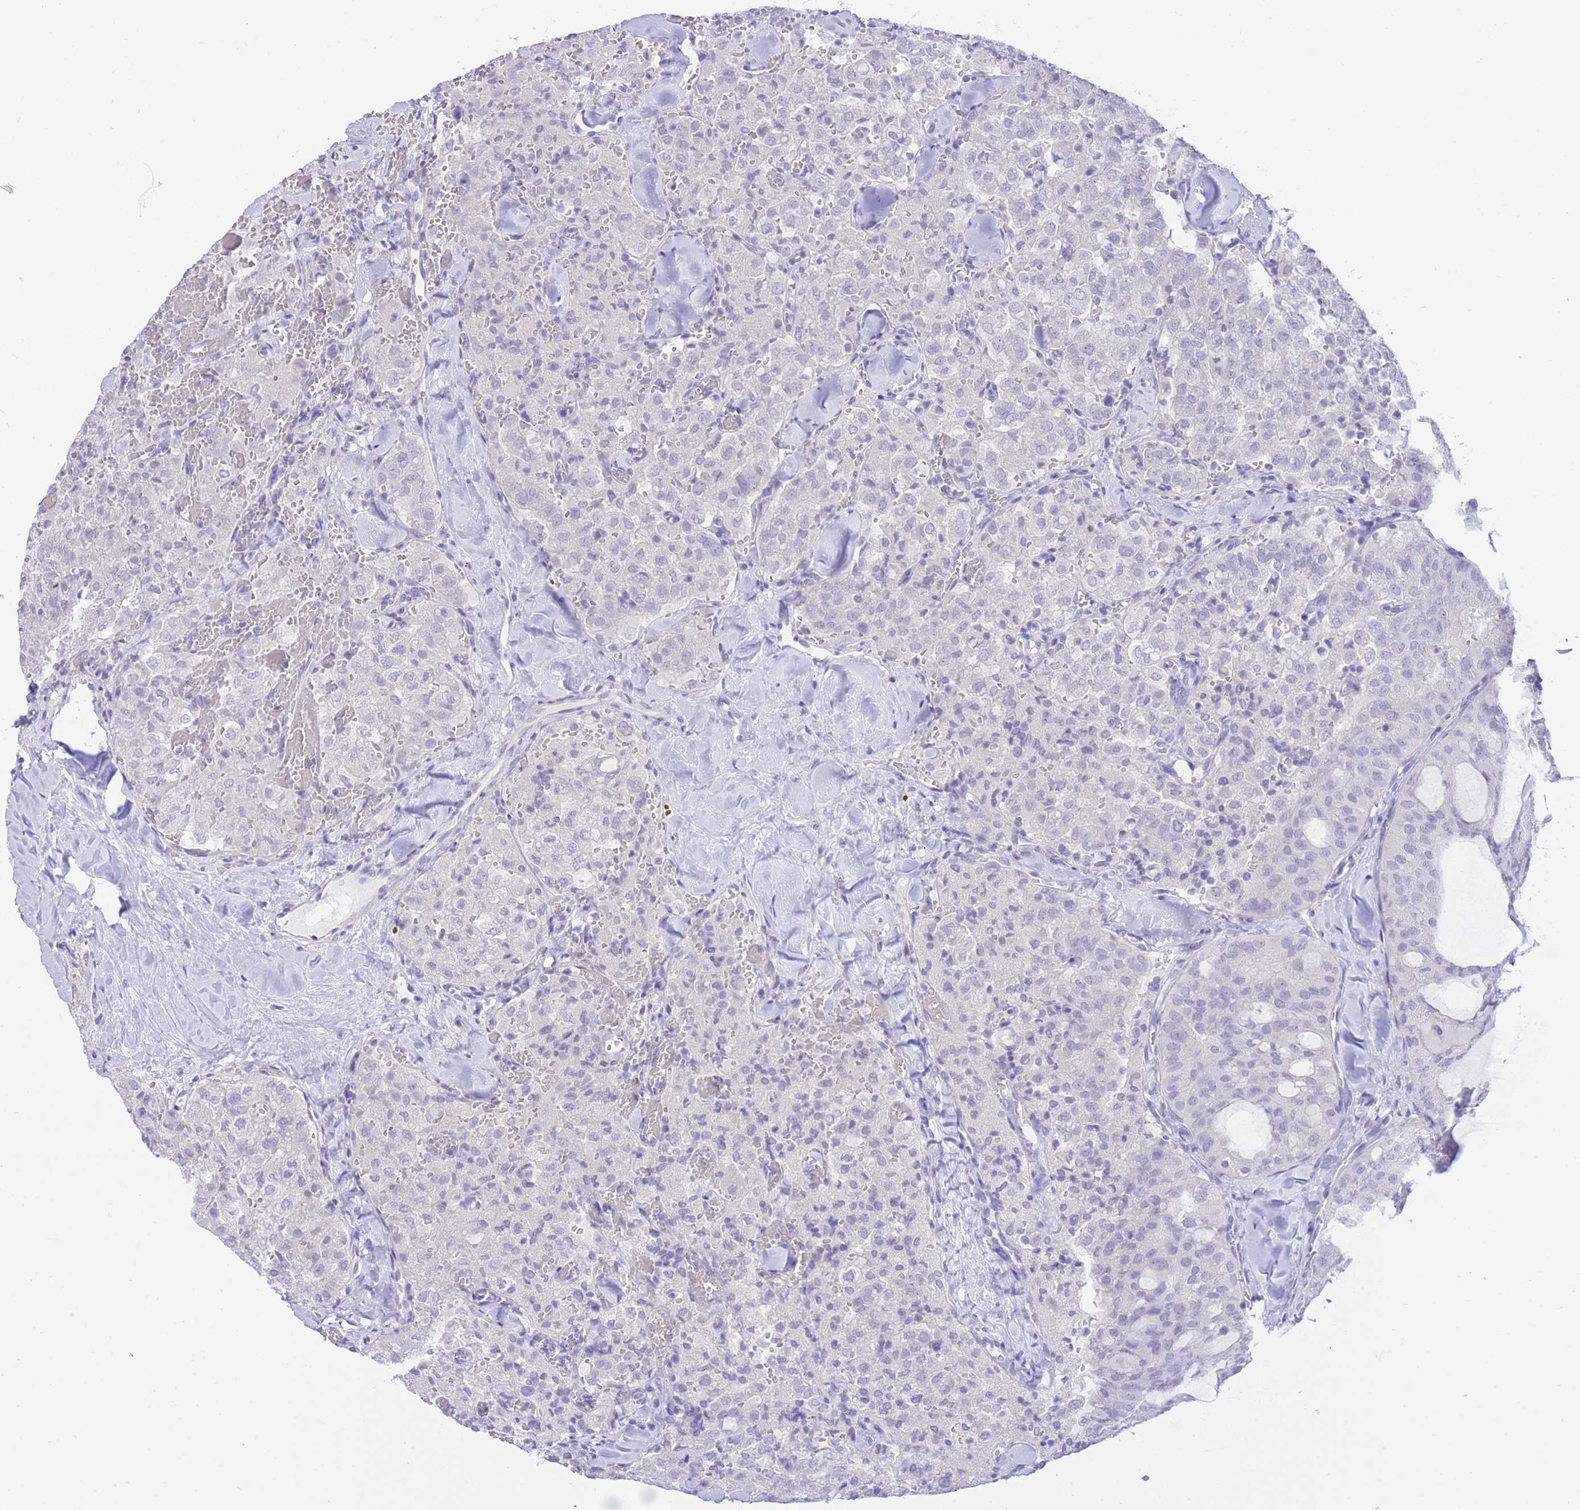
{"staining": {"intensity": "negative", "quantity": "none", "location": "none"}, "tissue": "thyroid cancer", "cell_type": "Tumor cells", "image_type": "cancer", "snomed": [{"axis": "morphology", "description": "Follicular adenoma carcinoma, NOS"}, {"axis": "topography", "description": "Thyroid gland"}], "caption": "Micrograph shows no significant protein staining in tumor cells of follicular adenoma carcinoma (thyroid).", "gene": "SSUH2", "patient": {"sex": "male", "age": 75}}